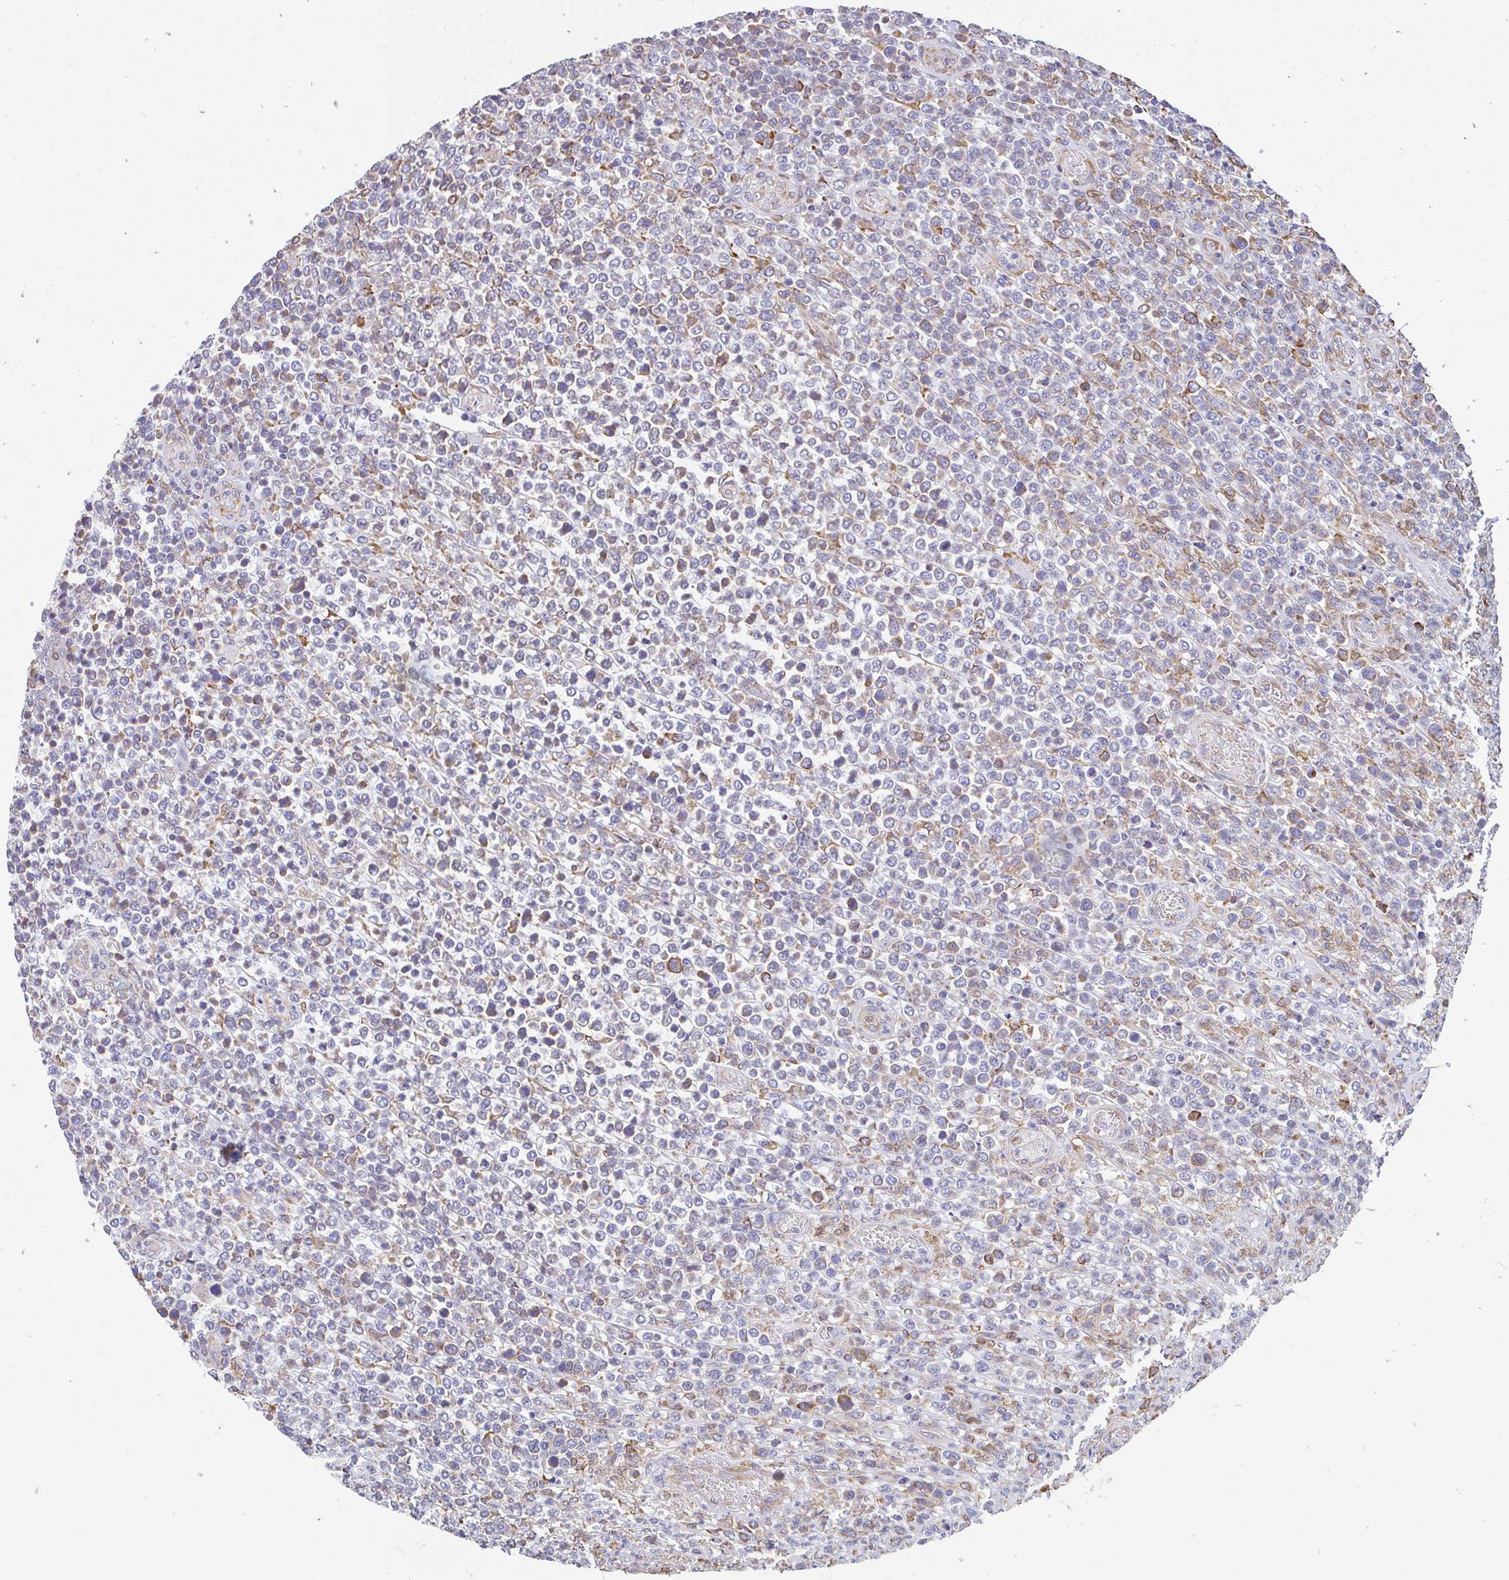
{"staining": {"intensity": "moderate", "quantity": "<25%", "location": "cytoplasmic/membranous"}, "tissue": "lymphoma", "cell_type": "Tumor cells", "image_type": "cancer", "snomed": [{"axis": "morphology", "description": "Malignant lymphoma, non-Hodgkin's type, High grade"}, {"axis": "topography", "description": "Soft tissue"}], "caption": "A high-resolution histopathology image shows IHC staining of lymphoma, which demonstrates moderate cytoplasmic/membranous expression in about <25% of tumor cells. The protein of interest is stained brown, and the nuclei are stained in blue (DAB IHC with brightfield microscopy, high magnification).", "gene": "EML5", "patient": {"sex": "female", "age": 56}}